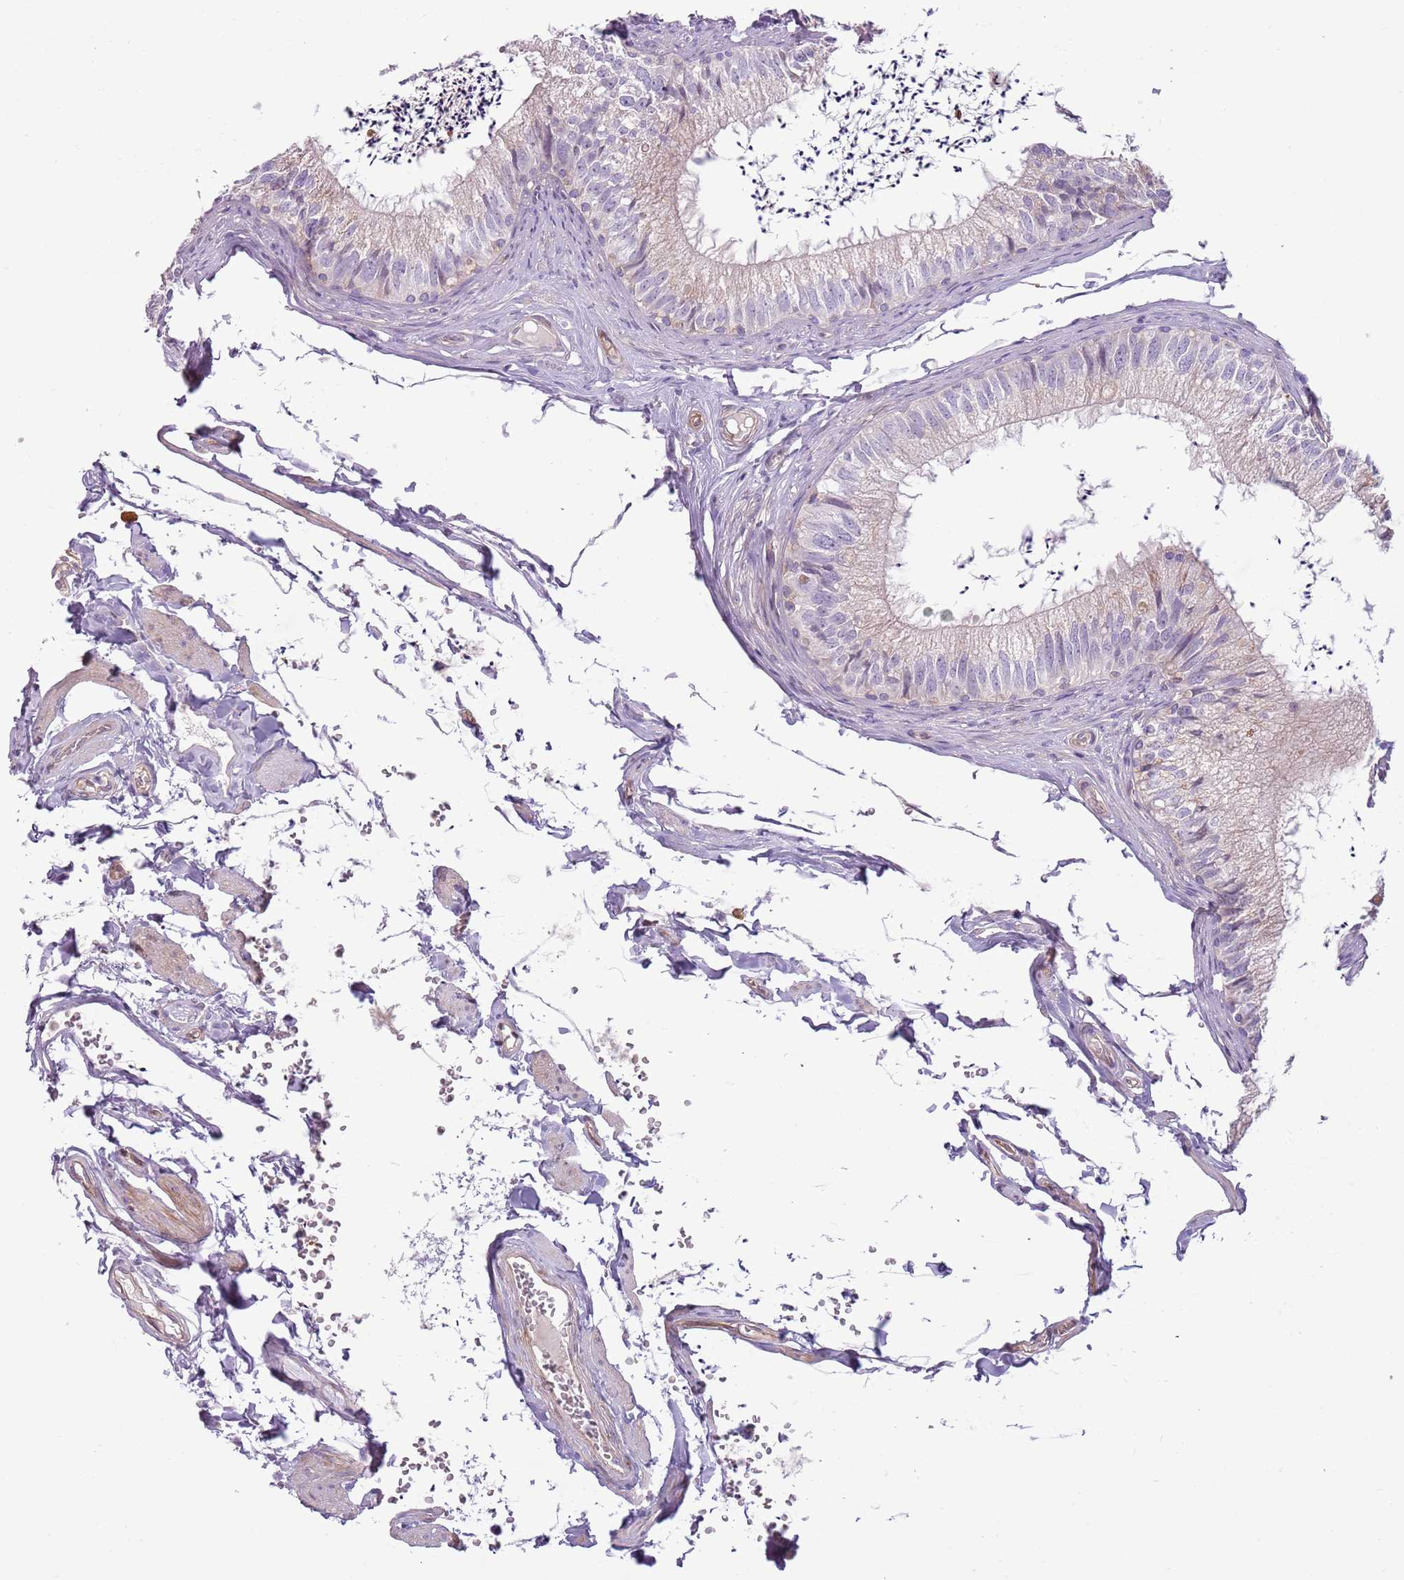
{"staining": {"intensity": "weak", "quantity": "25%-75%", "location": "cytoplasmic/membranous"}, "tissue": "epididymis", "cell_type": "Glandular cells", "image_type": "normal", "snomed": [{"axis": "morphology", "description": "Normal tissue, NOS"}, {"axis": "topography", "description": "Epididymis"}], "caption": "Epididymis stained with a brown dye demonstrates weak cytoplasmic/membranous positive staining in approximately 25%-75% of glandular cells.", "gene": "MRO", "patient": {"sex": "male", "age": 79}}